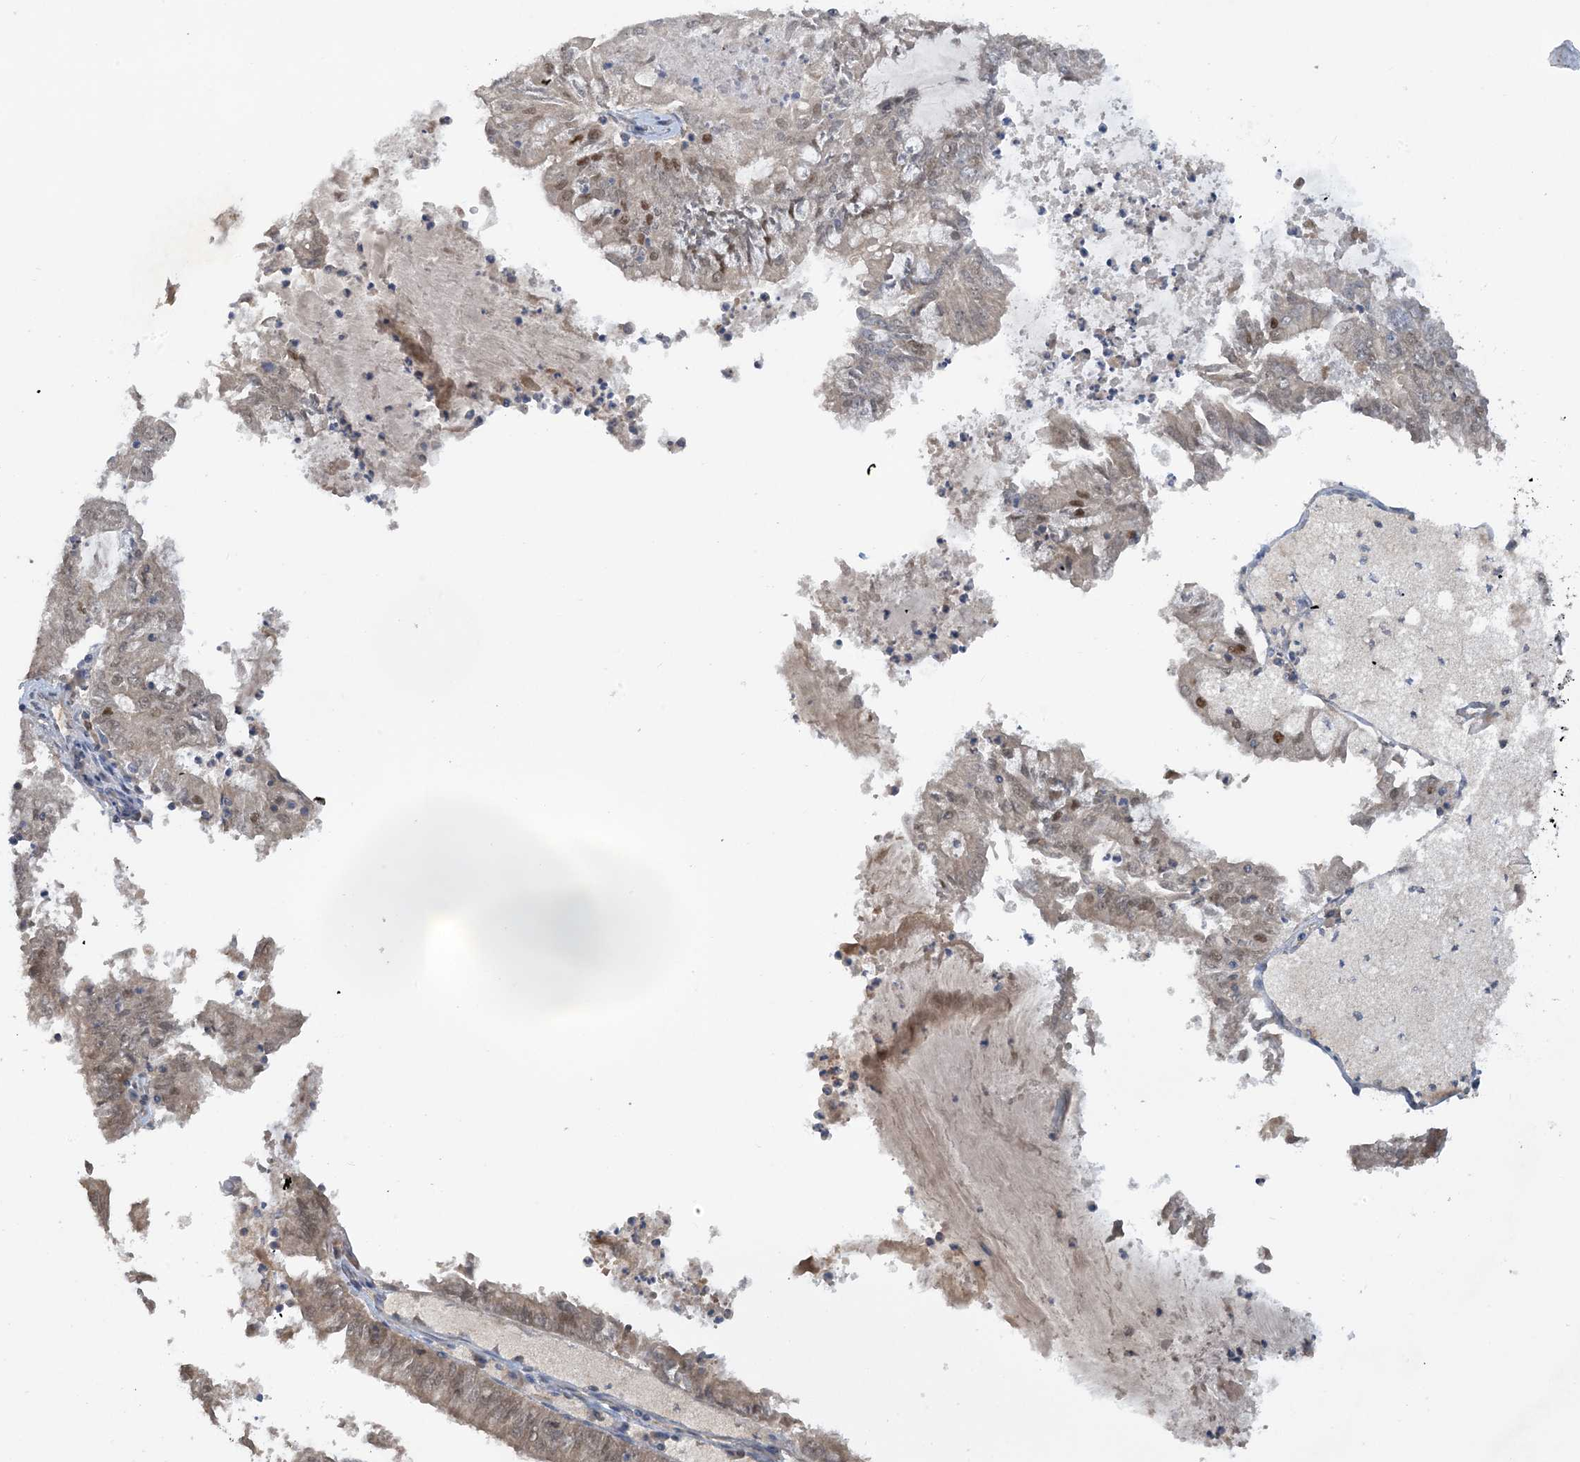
{"staining": {"intensity": "weak", "quantity": "25%-75%", "location": "cytoplasmic/membranous,nuclear"}, "tissue": "endometrial cancer", "cell_type": "Tumor cells", "image_type": "cancer", "snomed": [{"axis": "morphology", "description": "Adenocarcinoma, NOS"}, {"axis": "topography", "description": "Endometrium"}], "caption": "The micrograph demonstrates staining of adenocarcinoma (endometrial), revealing weak cytoplasmic/membranous and nuclear protein staining (brown color) within tumor cells.", "gene": "UBE2E1", "patient": {"sex": "female", "age": 57}}